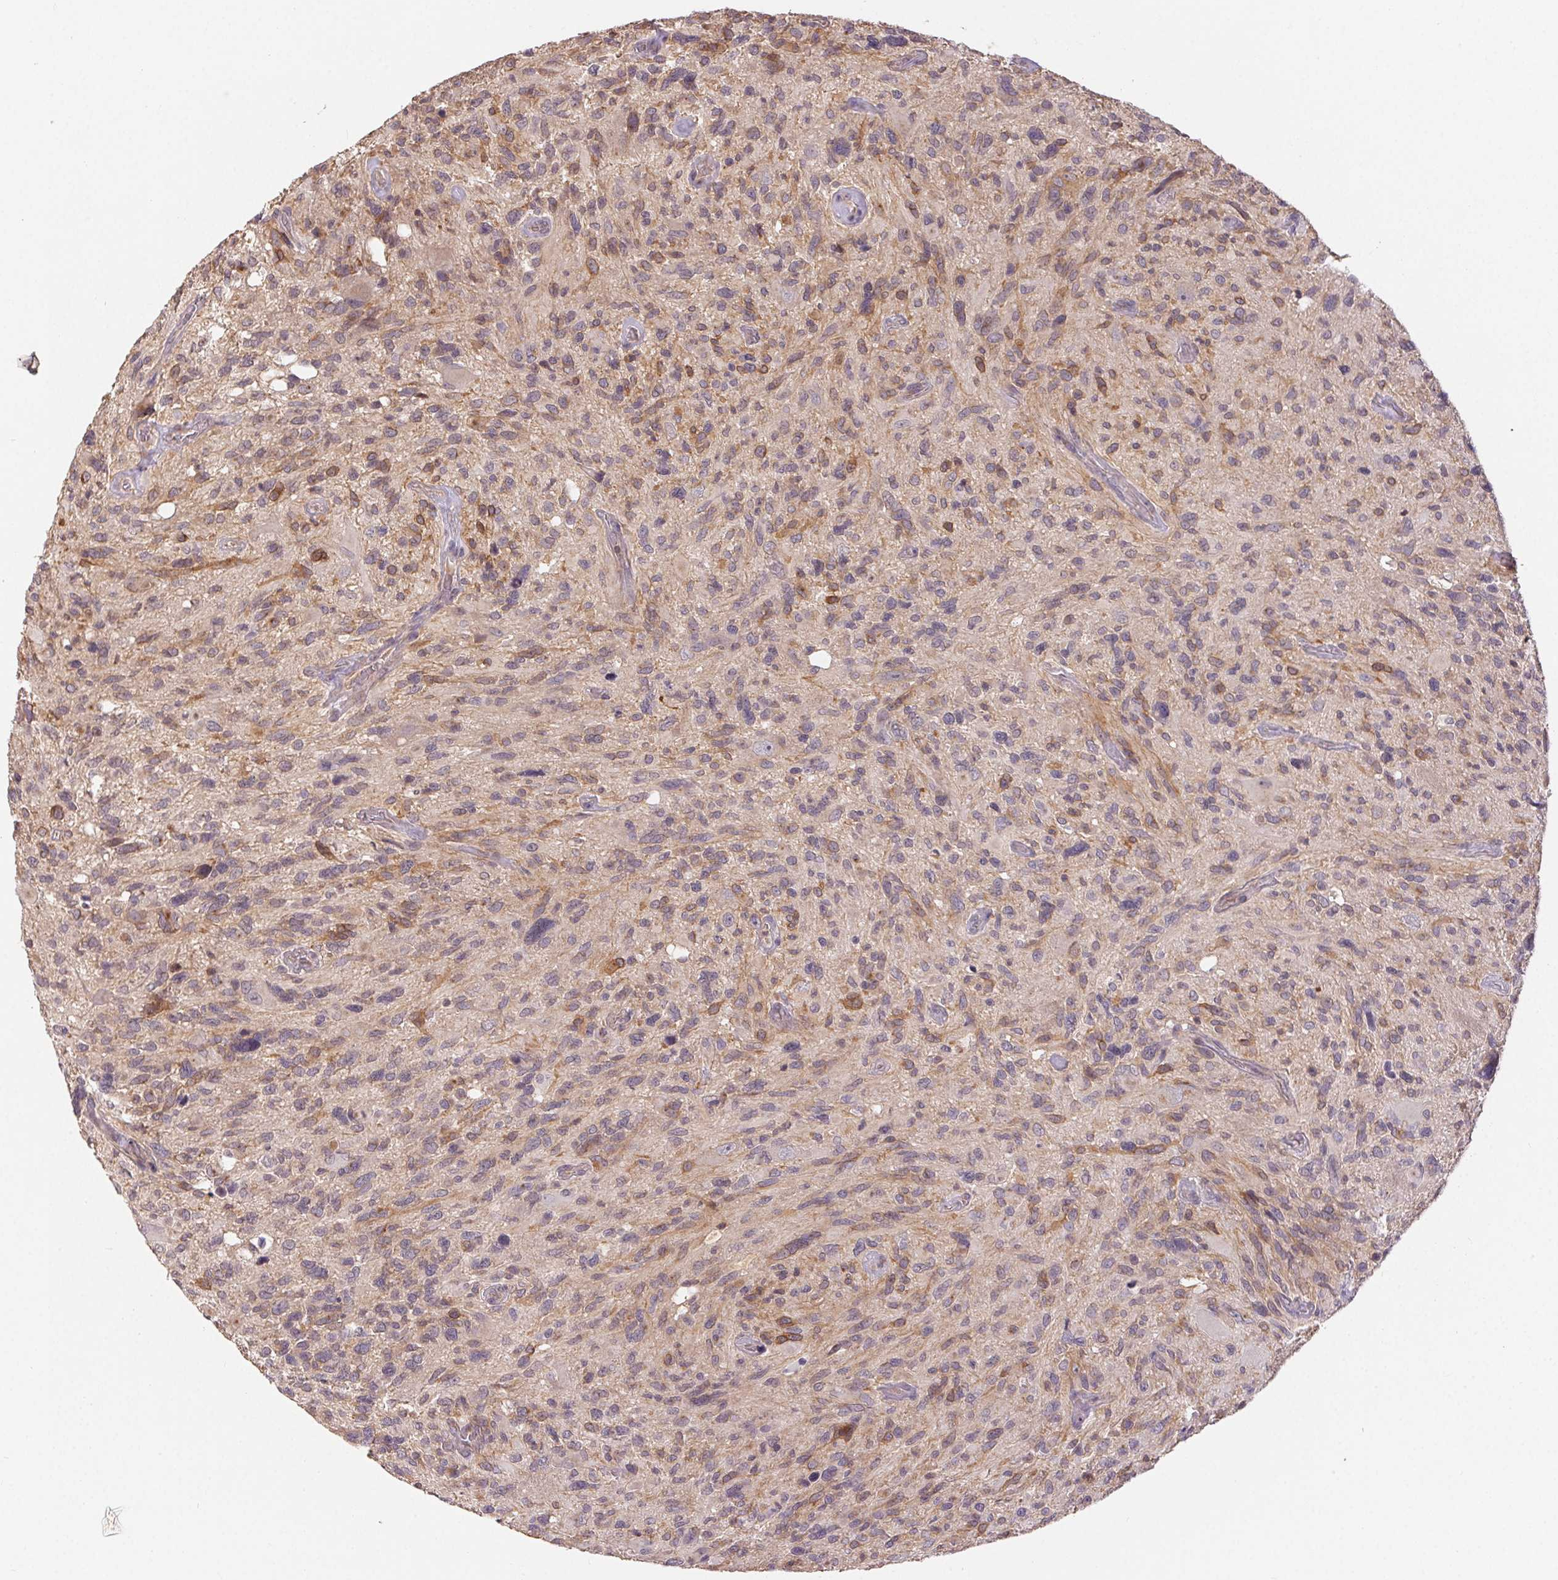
{"staining": {"intensity": "moderate", "quantity": "<25%", "location": "cytoplasmic/membranous"}, "tissue": "glioma", "cell_type": "Tumor cells", "image_type": "cancer", "snomed": [{"axis": "morphology", "description": "Glioma, malignant, High grade"}, {"axis": "topography", "description": "Brain"}], "caption": "A brown stain shows moderate cytoplasmic/membranous staining of a protein in human malignant glioma (high-grade) tumor cells.", "gene": "MAPKAPK2", "patient": {"sex": "male", "age": 49}}